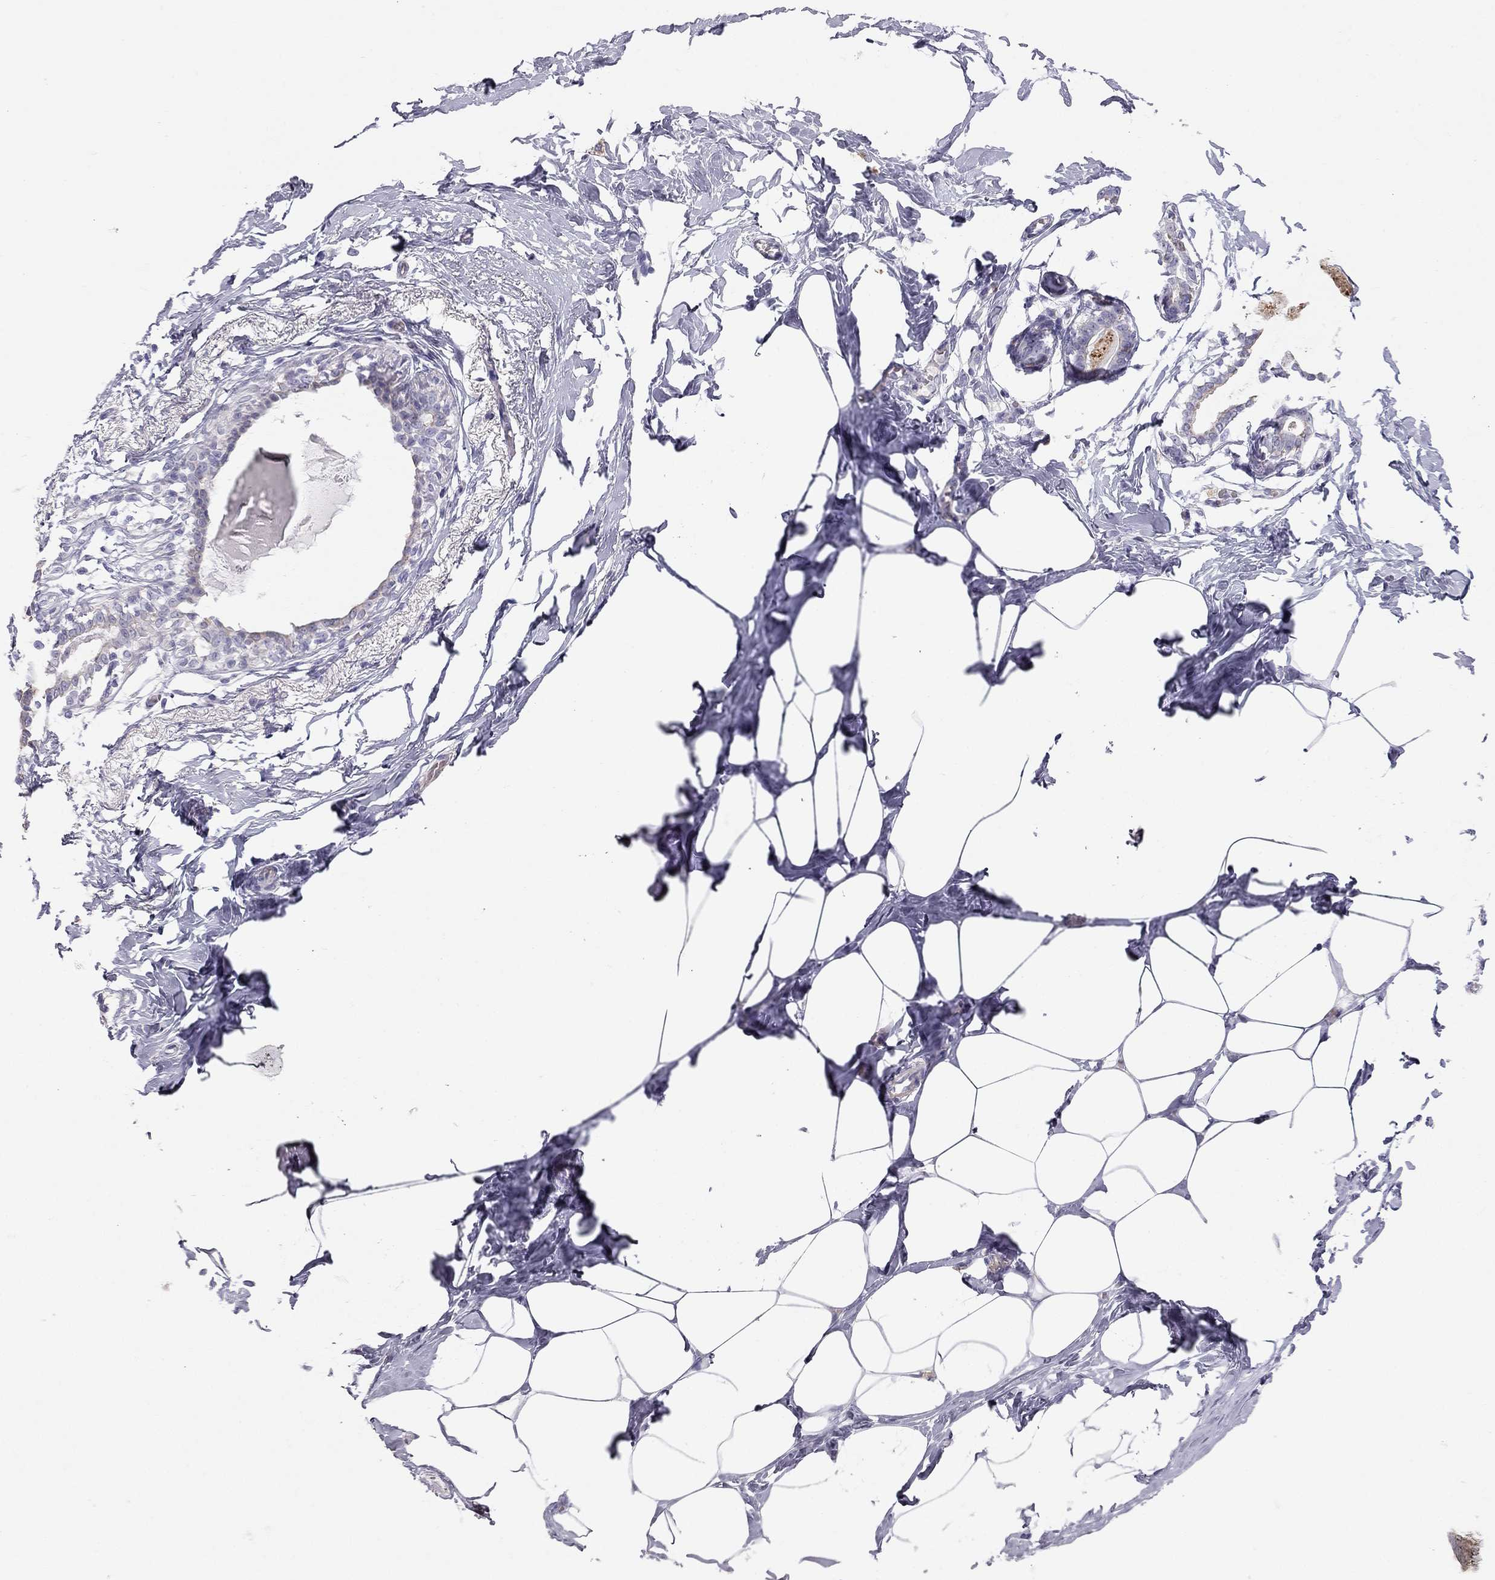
{"staining": {"intensity": "negative", "quantity": "none", "location": "none"}, "tissue": "breast", "cell_type": "Adipocytes", "image_type": "normal", "snomed": [{"axis": "morphology", "description": "Normal tissue, NOS"}, {"axis": "morphology", "description": "Lobular carcinoma, in situ"}, {"axis": "topography", "description": "Breast"}], "caption": "This is an immunohistochemistry (IHC) image of benign breast. There is no staining in adipocytes.", "gene": "TDRD6", "patient": {"sex": "female", "age": 35}}